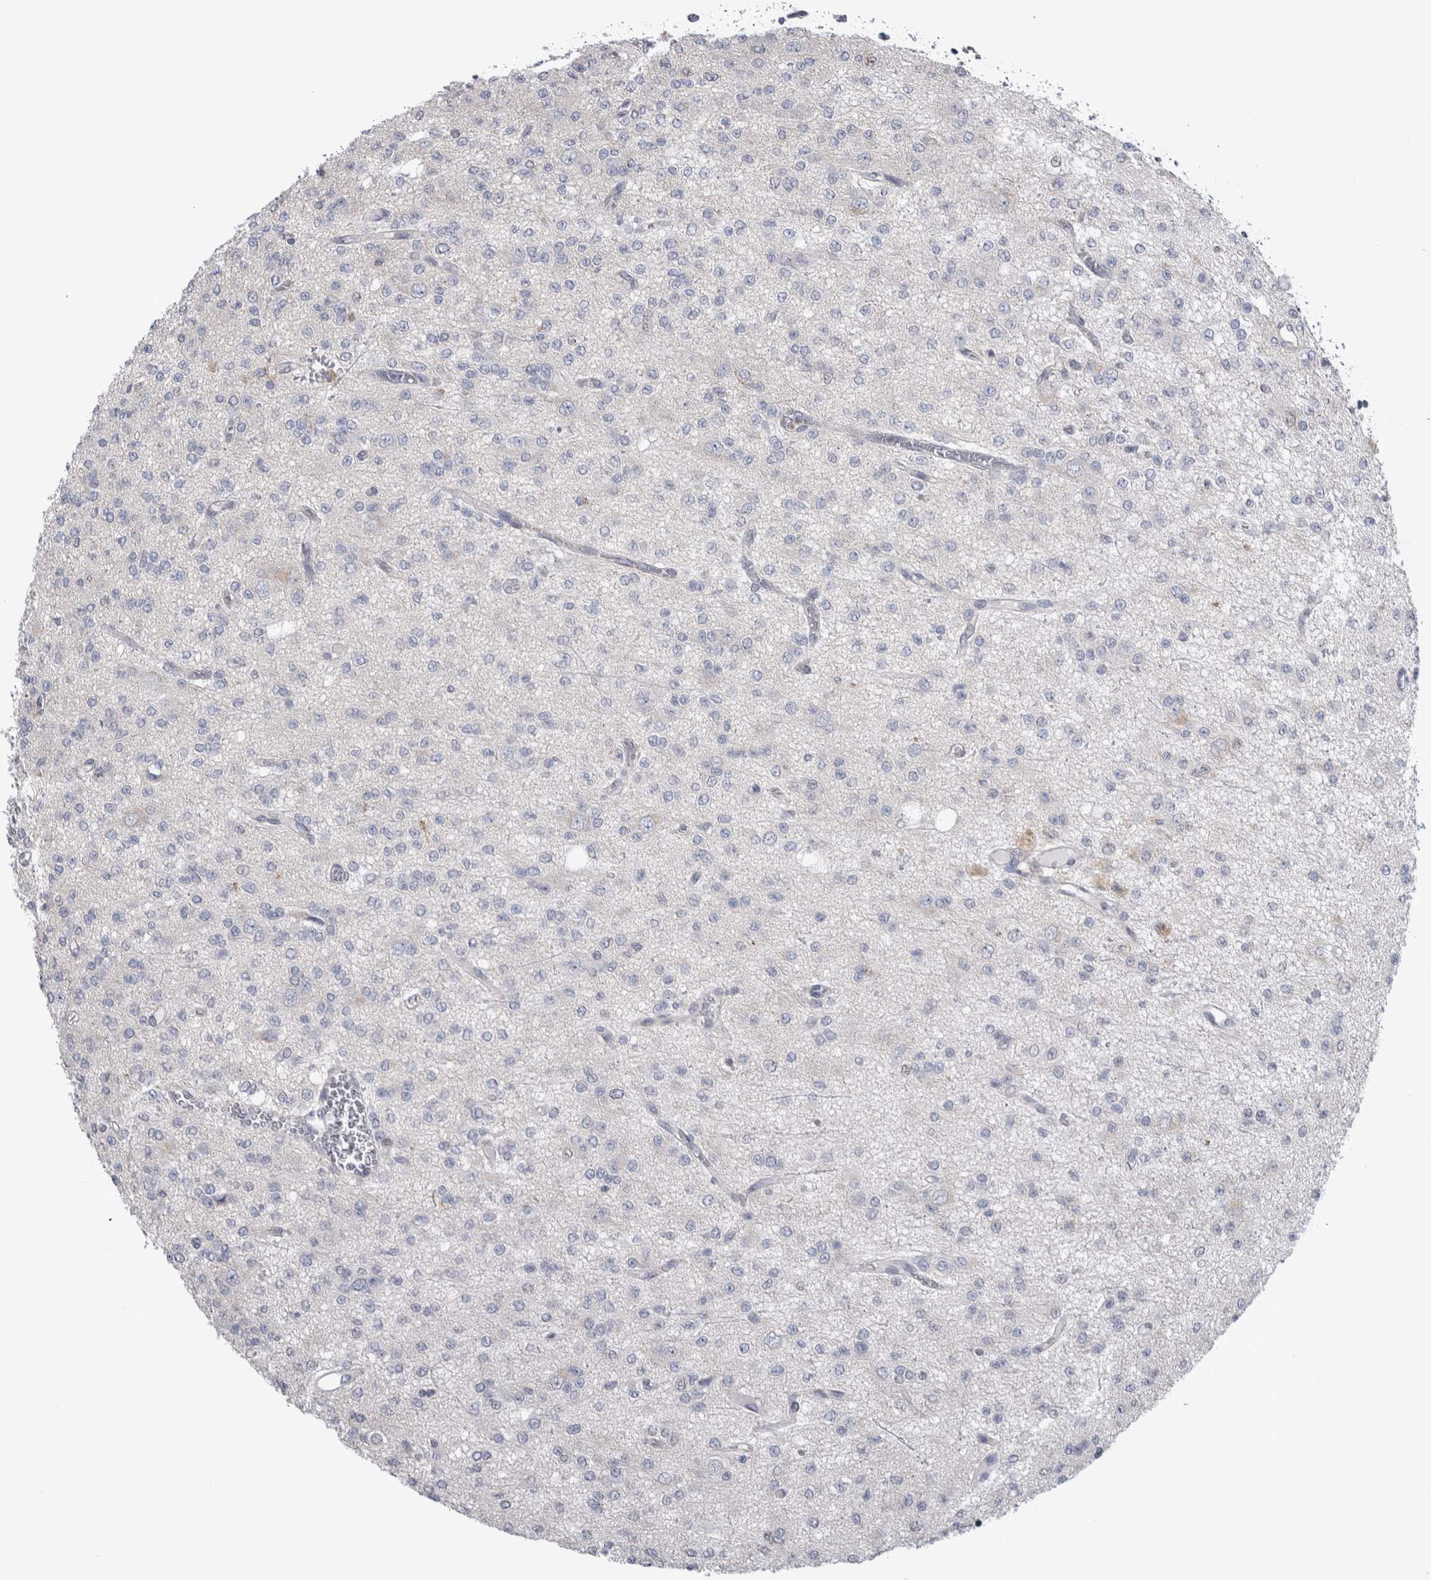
{"staining": {"intensity": "negative", "quantity": "none", "location": "none"}, "tissue": "glioma", "cell_type": "Tumor cells", "image_type": "cancer", "snomed": [{"axis": "morphology", "description": "Glioma, malignant, Low grade"}, {"axis": "topography", "description": "Brain"}], "caption": "Human malignant glioma (low-grade) stained for a protein using immunohistochemistry shows no expression in tumor cells.", "gene": "TAX1BP1", "patient": {"sex": "male", "age": 38}}